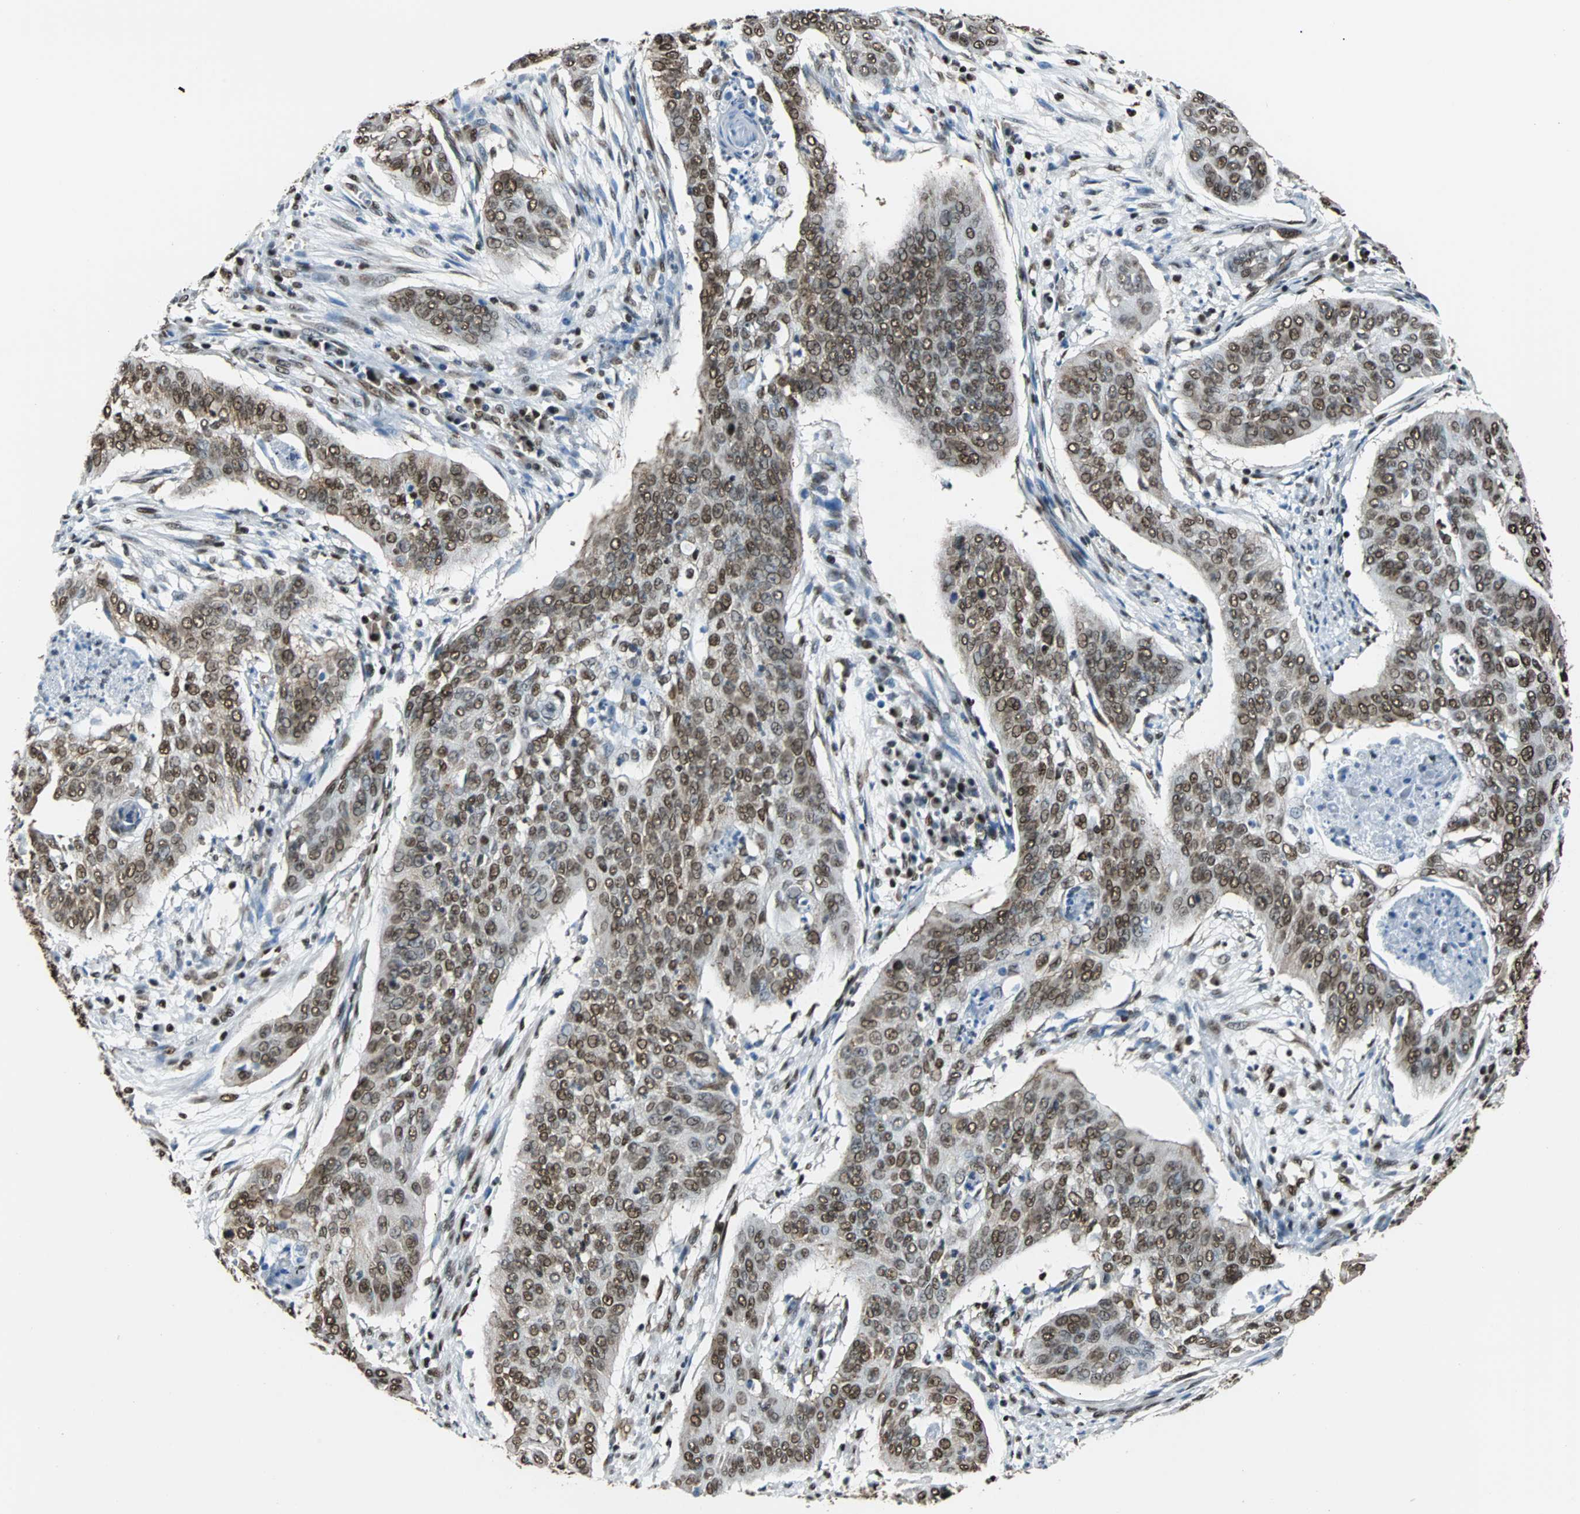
{"staining": {"intensity": "strong", "quantity": ">75%", "location": "nuclear"}, "tissue": "cervical cancer", "cell_type": "Tumor cells", "image_type": "cancer", "snomed": [{"axis": "morphology", "description": "Squamous cell carcinoma, NOS"}, {"axis": "topography", "description": "Cervix"}], "caption": "Protein staining by immunohistochemistry (IHC) reveals strong nuclear staining in about >75% of tumor cells in cervical cancer.", "gene": "FUBP1", "patient": {"sex": "female", "age": 39}}